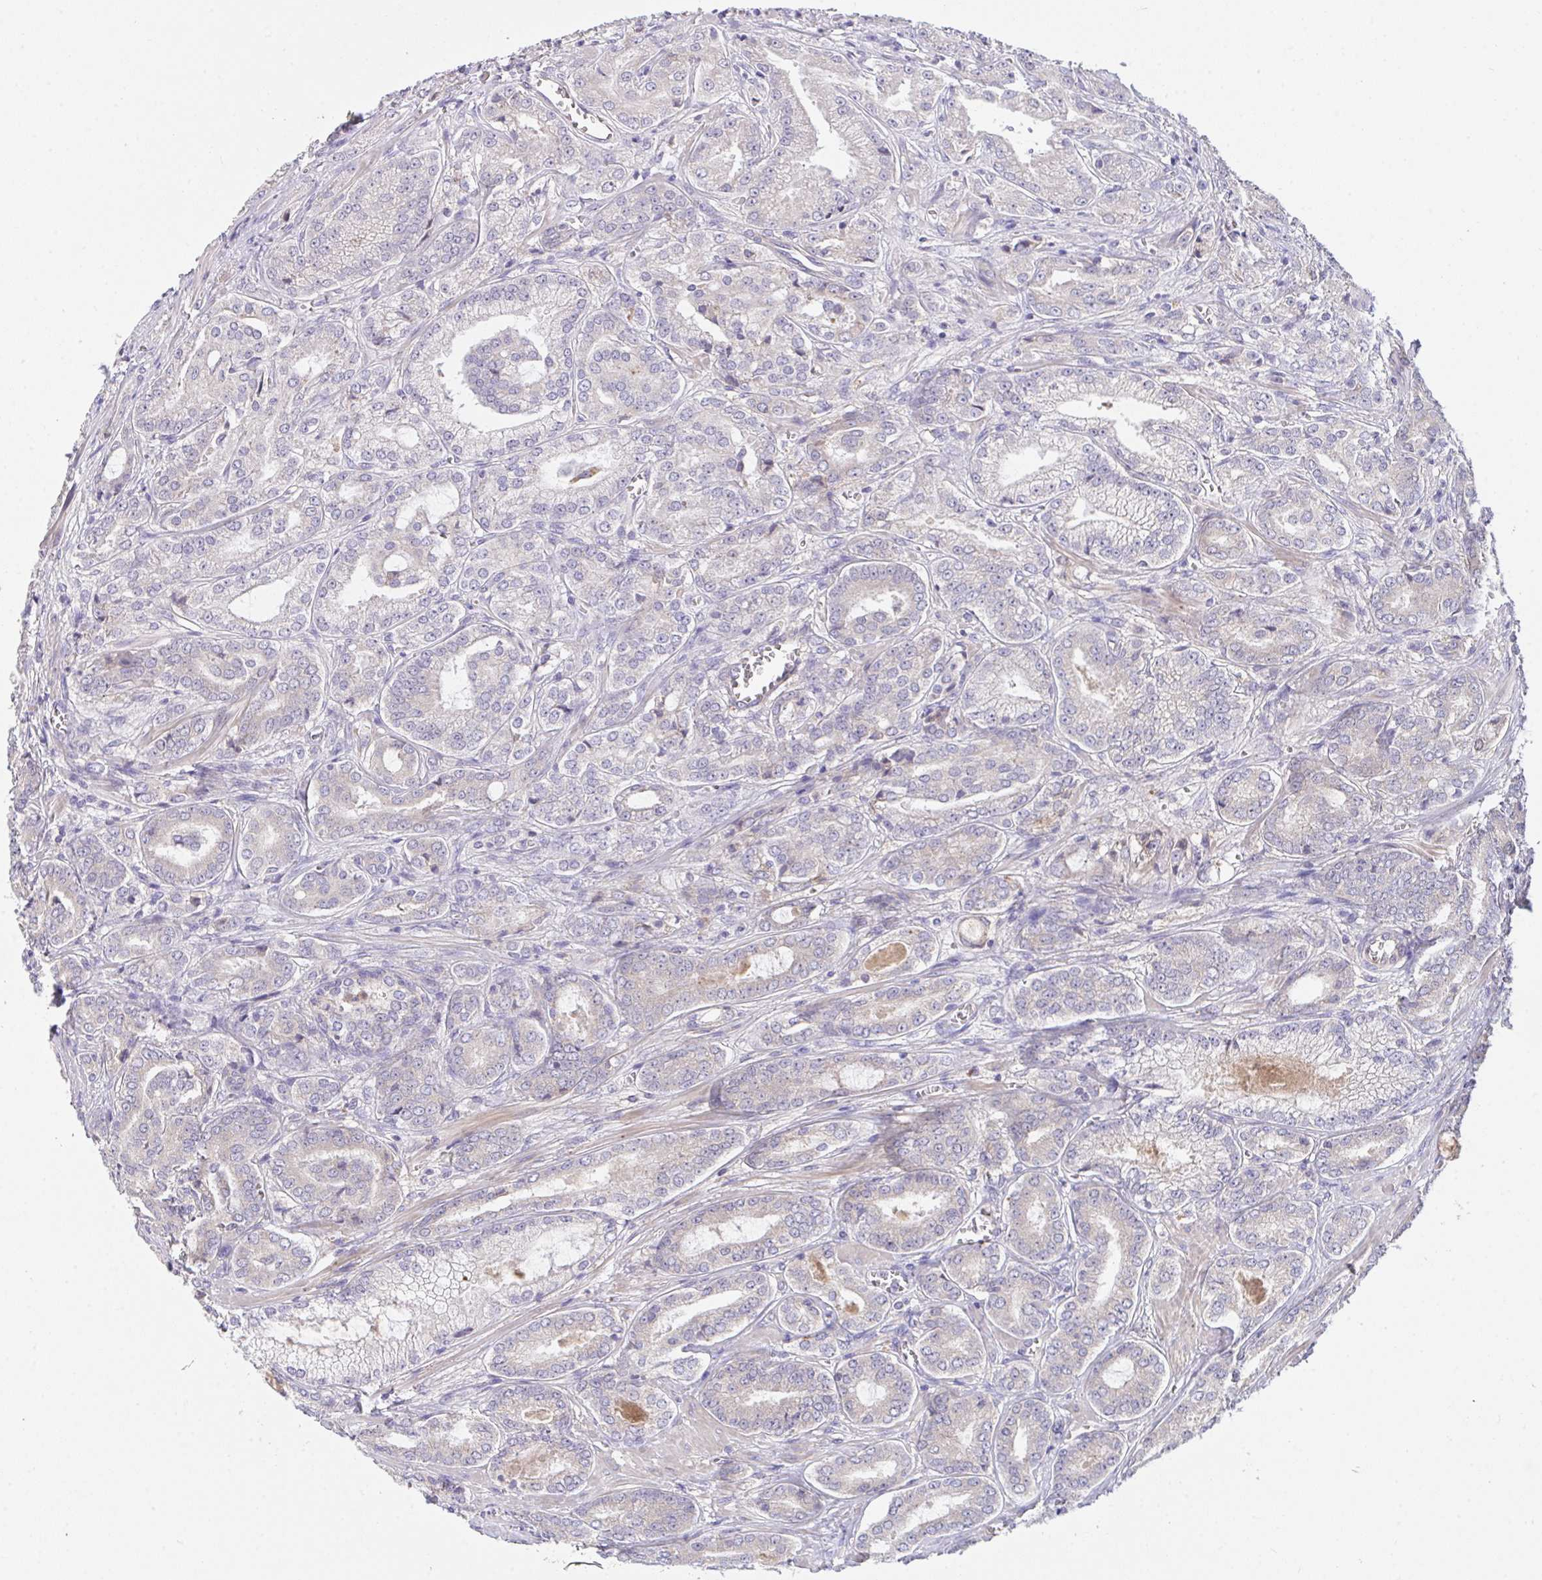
{"staining": {"intensity": "negative", "quantity": "none", "location": "none"}, "tissue": "prostate cancer", "cell_type": "Tumor cells", "image_type": "cancer", "snomed": [{"axis": "morphology", "description": "Adenocarcinoma, High grade"}, {"axis": "topography", "description": "Prostate"}], "caption": "Immunohistochemistry histopathology image of human prostate cancer stained for a protein (brown), which displays no positivity in tumor cells. (DAB (3,3'-diaminobenzidine) IHC, high magnification).", "gene": "ZNF581", "patient": {"sex": "male", "age": 64}}